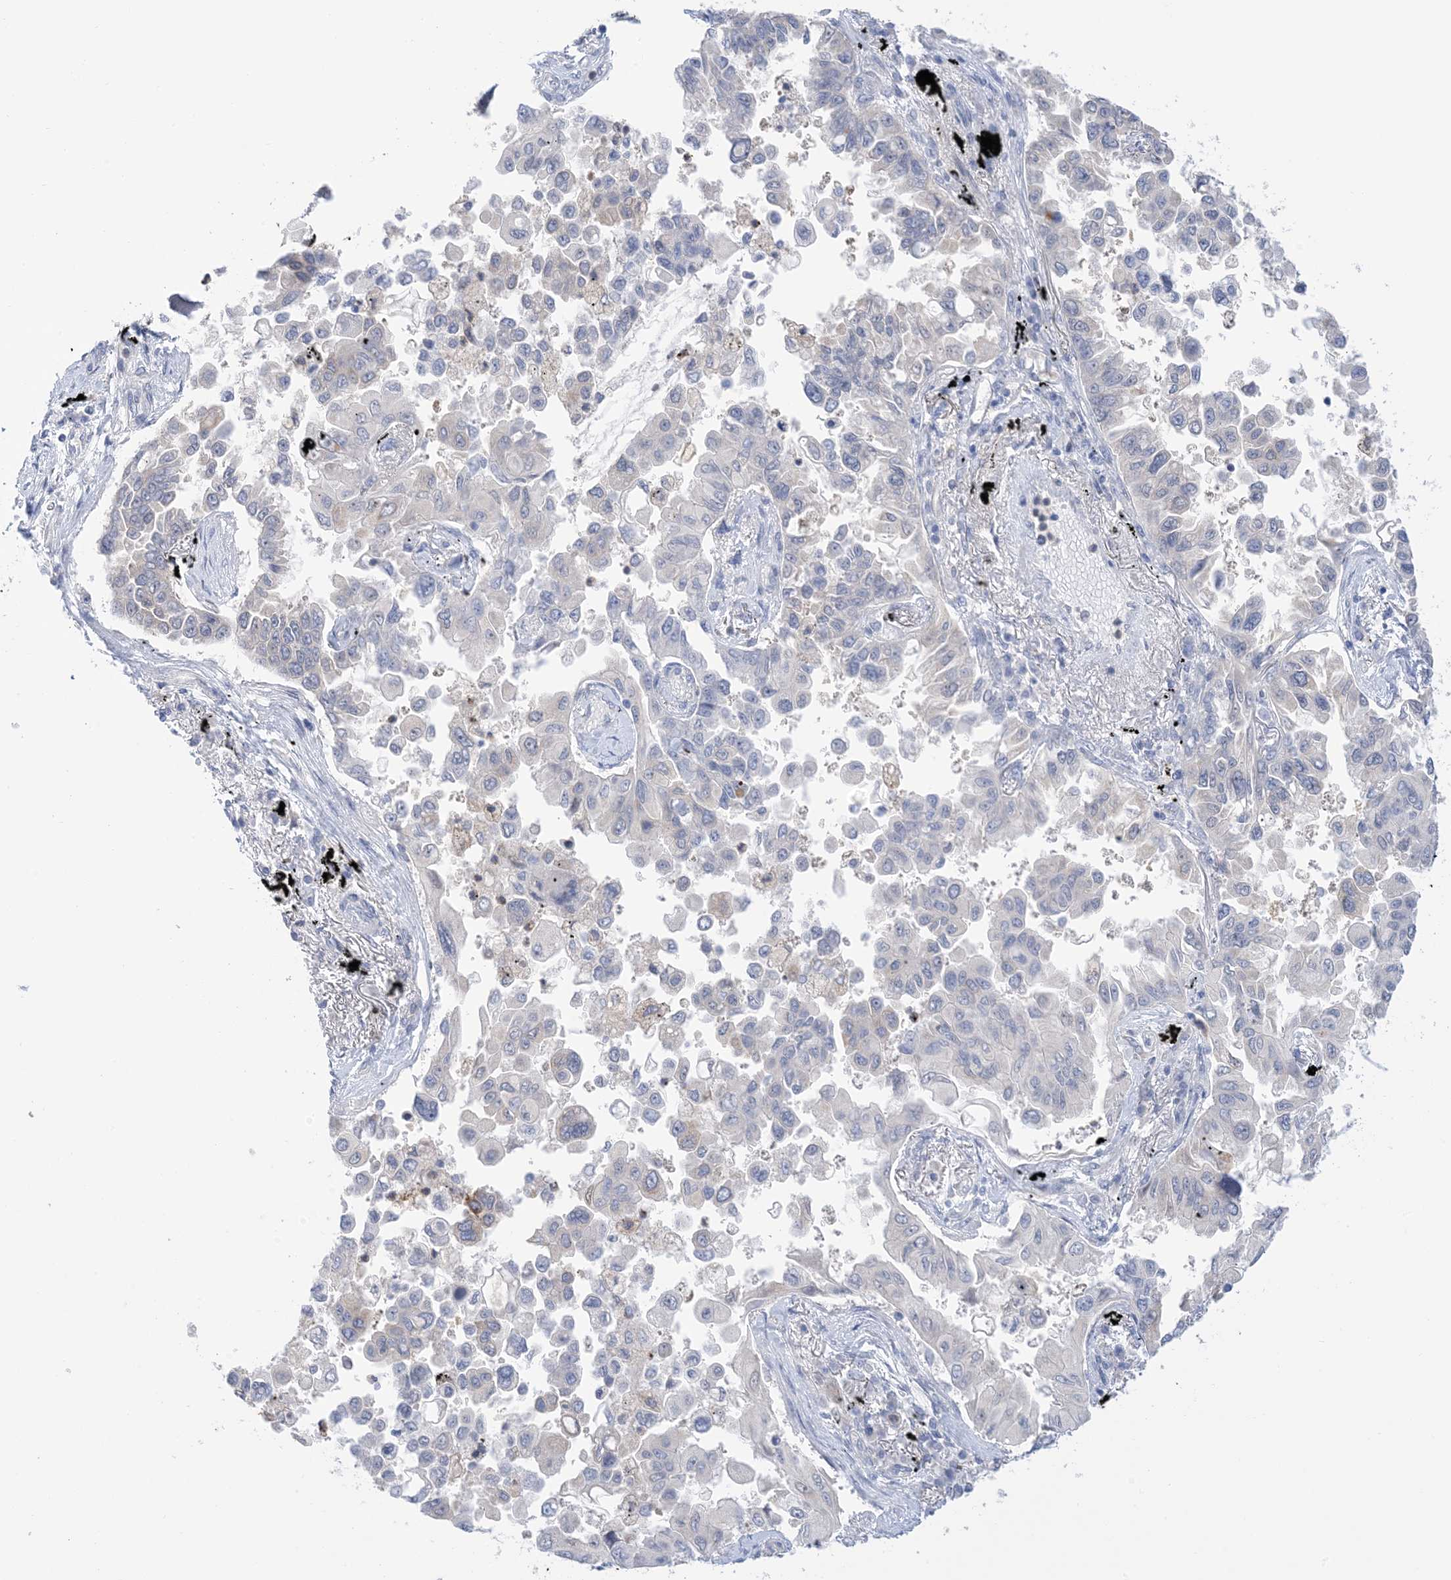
{"staining": {"intensity": "negative", "quantity": "none", "location": "none"}, "tissue": "lung cancer", "cell_type": "Tumor cells", "image_type": "cancer", "snomed": [{"axis": "morphology", "description": "Adenocarcinoma, NOS"}, {"axis": "topography", "description": "Lung"}], "caption": "This is an immunohistochemistry histopathology image of human lung adenocarcinoma. There is no expression in tumor cells.", "gene": "TTYH1", "patient": {"sex": "female", "age": 67}}